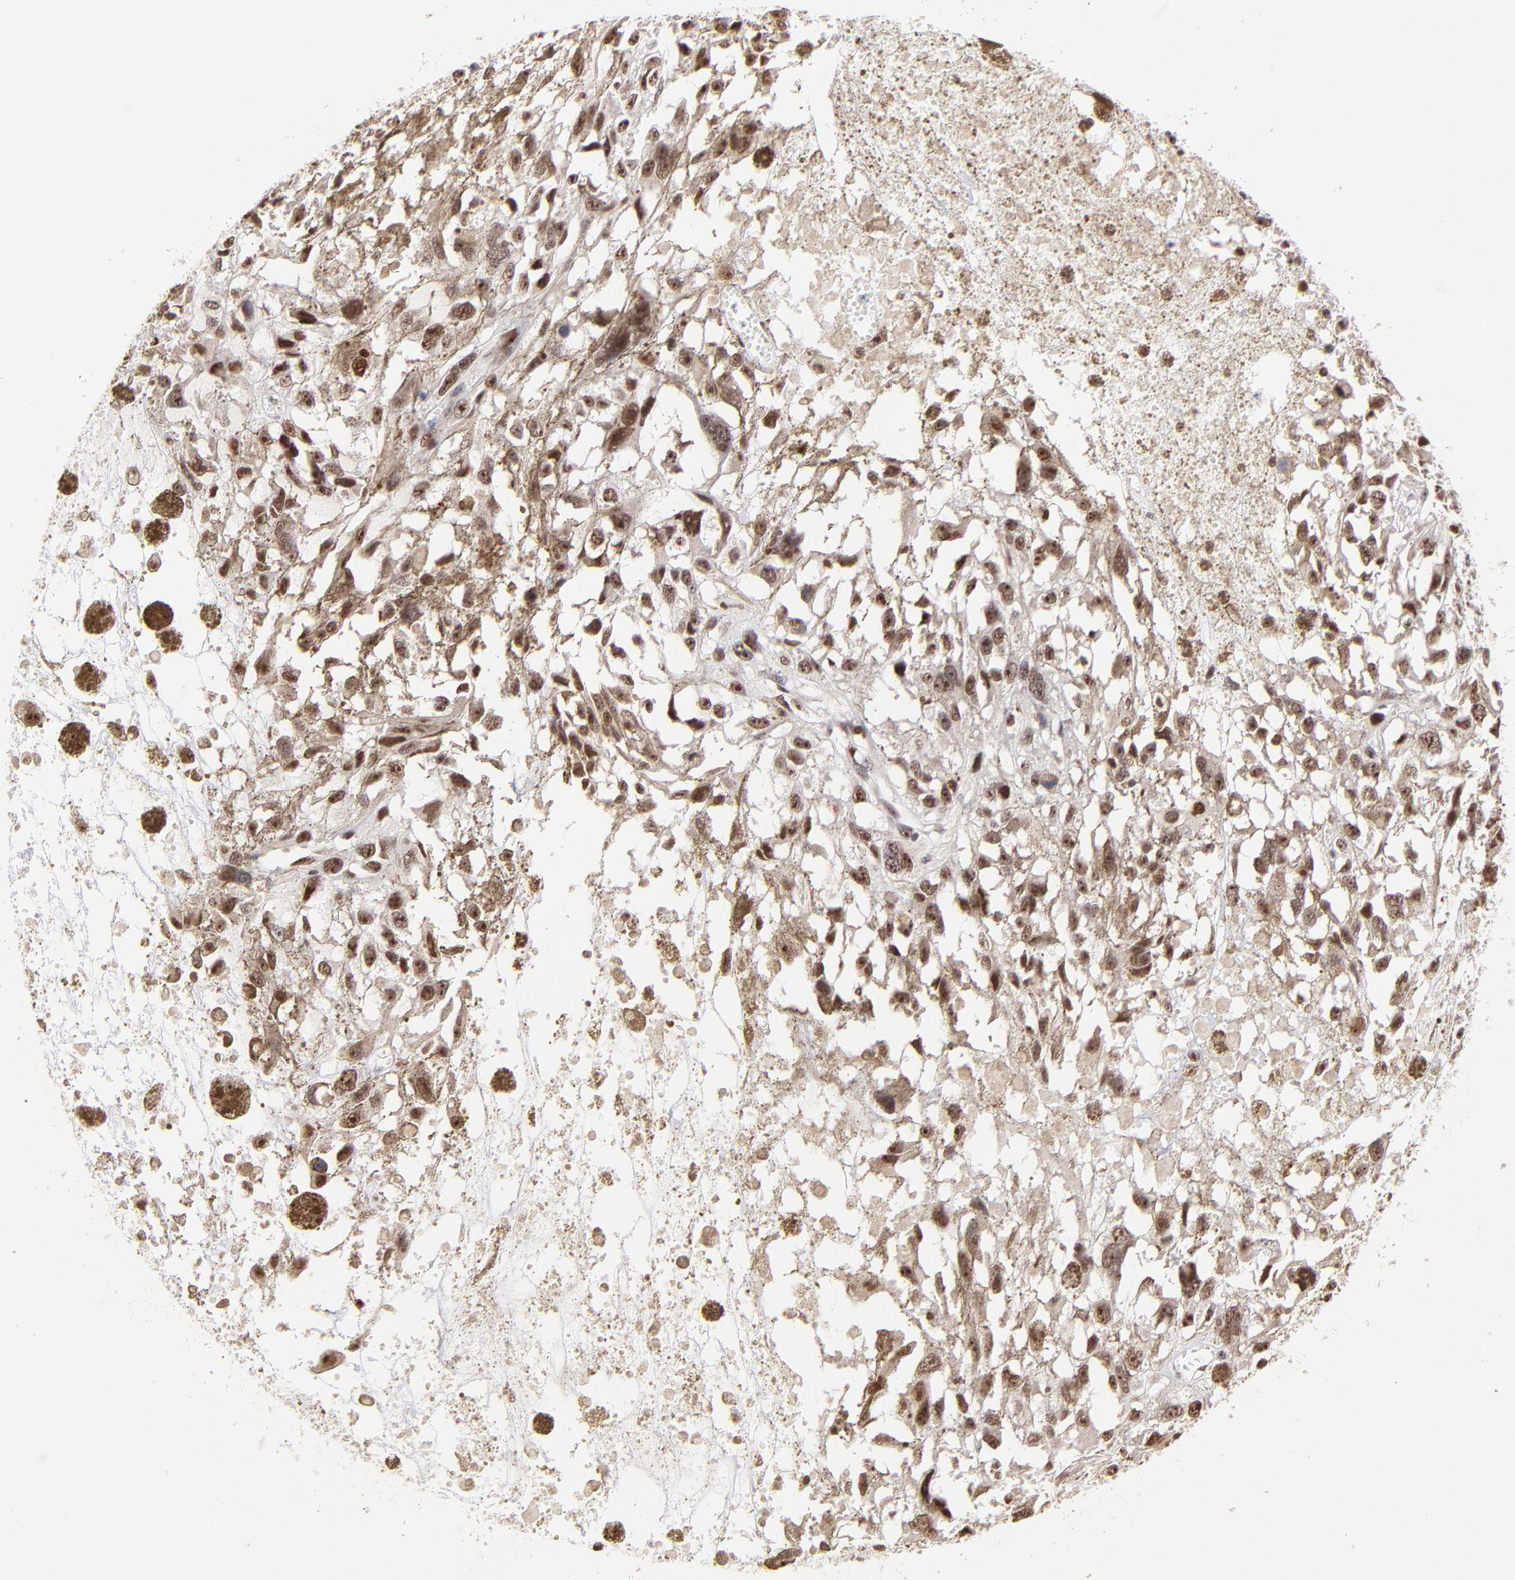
{"staining": {"intensity": "weak", "quantity": ">75%", "location": "cytoplasmic/membranous,nuclear"}, "tissue": "melanoma", "cell_type": "Tumor cells", "image_type": "cancer", "snomed": [{"axis": "morphology", "description": "Malignant melanoma, Metastatic site"}, {"axis": "topography", "description": "Lymph node"}], "caption": "Human malignant melanoma (metastatic site) stained with a protein marker displays weak staining in tumor cells.", "gene": "ZNF670", "patient": {"sex": "male", "age": 59}}